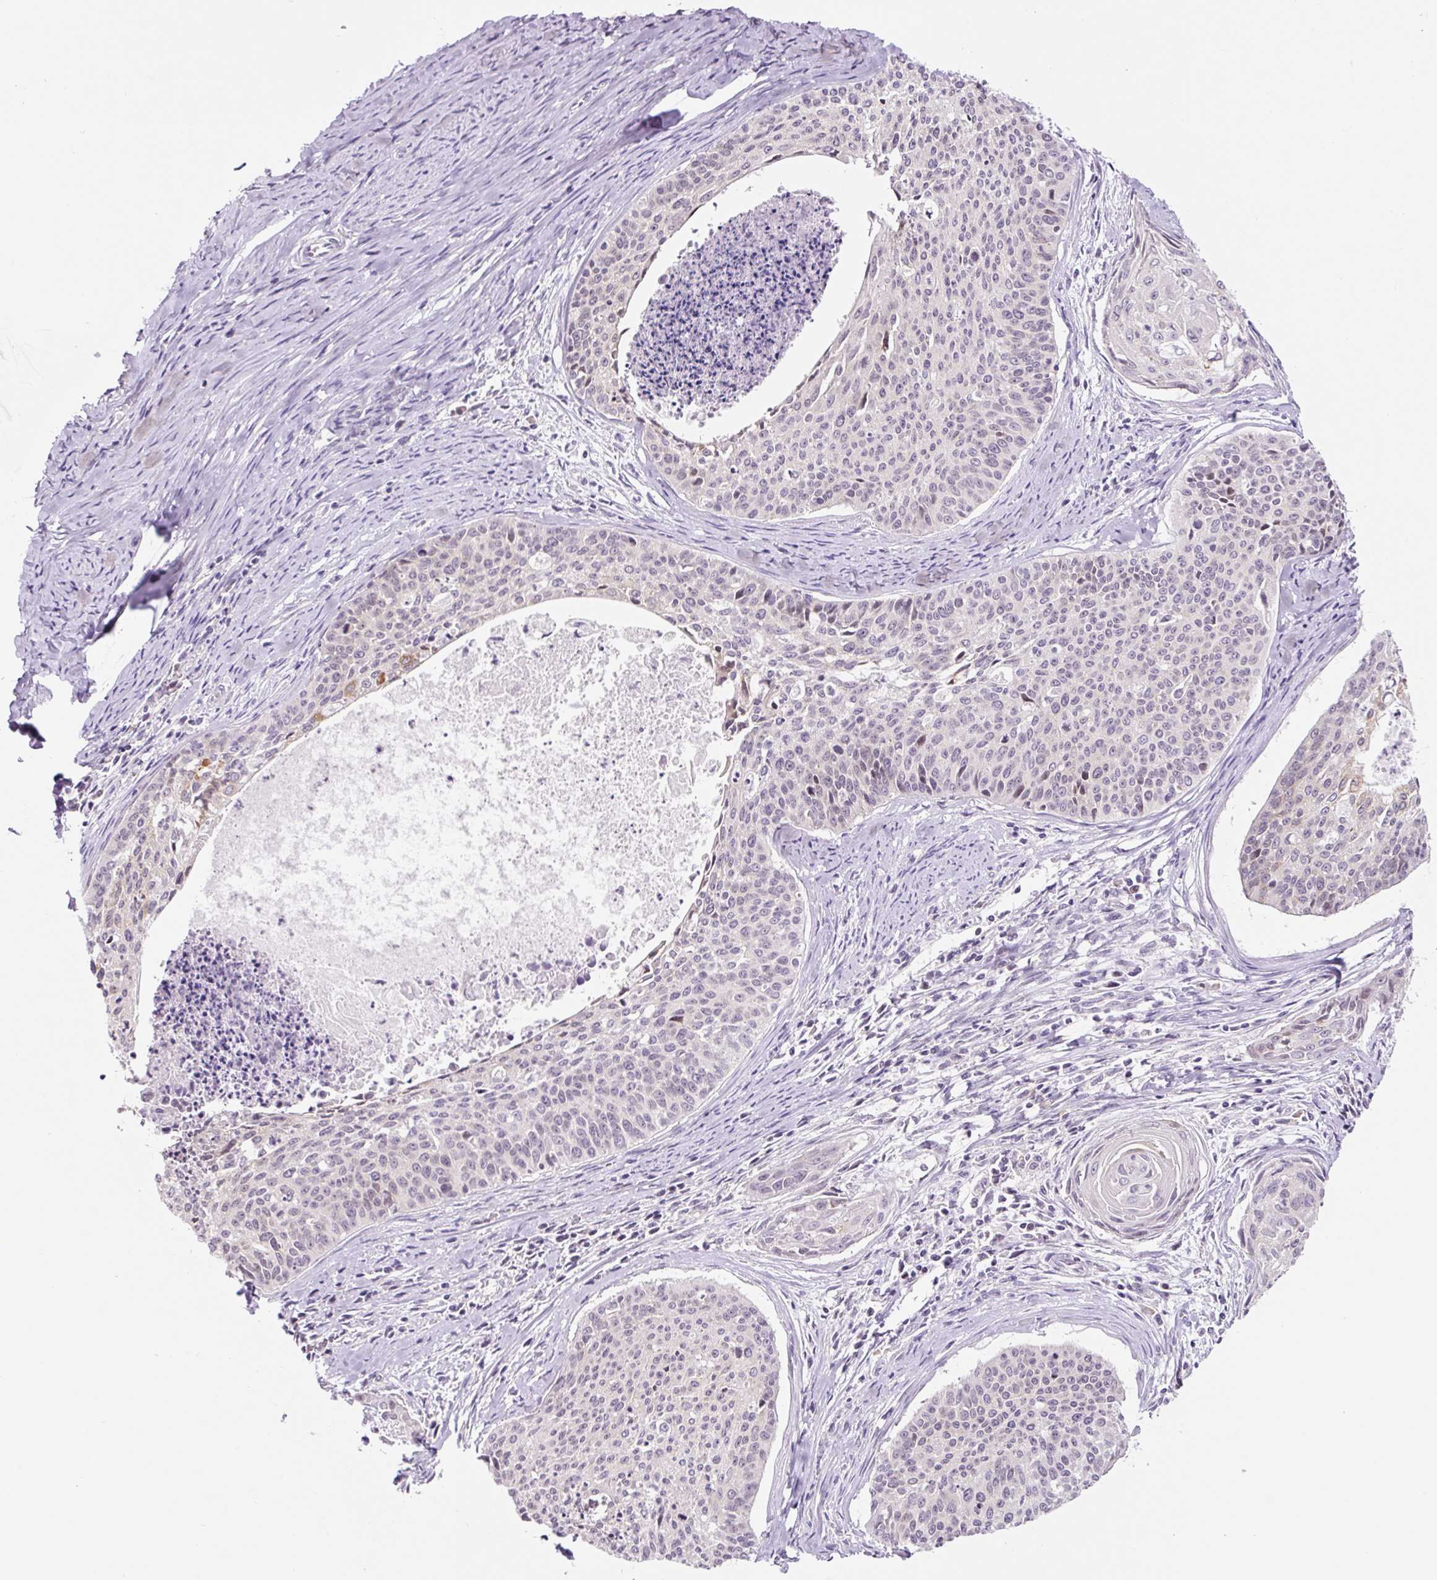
{"staining": {"intensity": "weak", "quantity": "<25%", "location": "cytoplasmic/membranous"}, "tissue": "cervical cancer", "cell_type": "Tumor cells", "image_type": "cancer", "snomed": [{"axis": "morphology", "description": "Squamous cell carcinoma, NOS"}, {"axis": "topography", "description": "Cervix"}], "caption": "This is an immunohistochemistry (IHC) image of human cervical cancer. There is no expression in tumor cells.", "gene": "RPL41", "patient": {"sex": "female", "age": 55}}